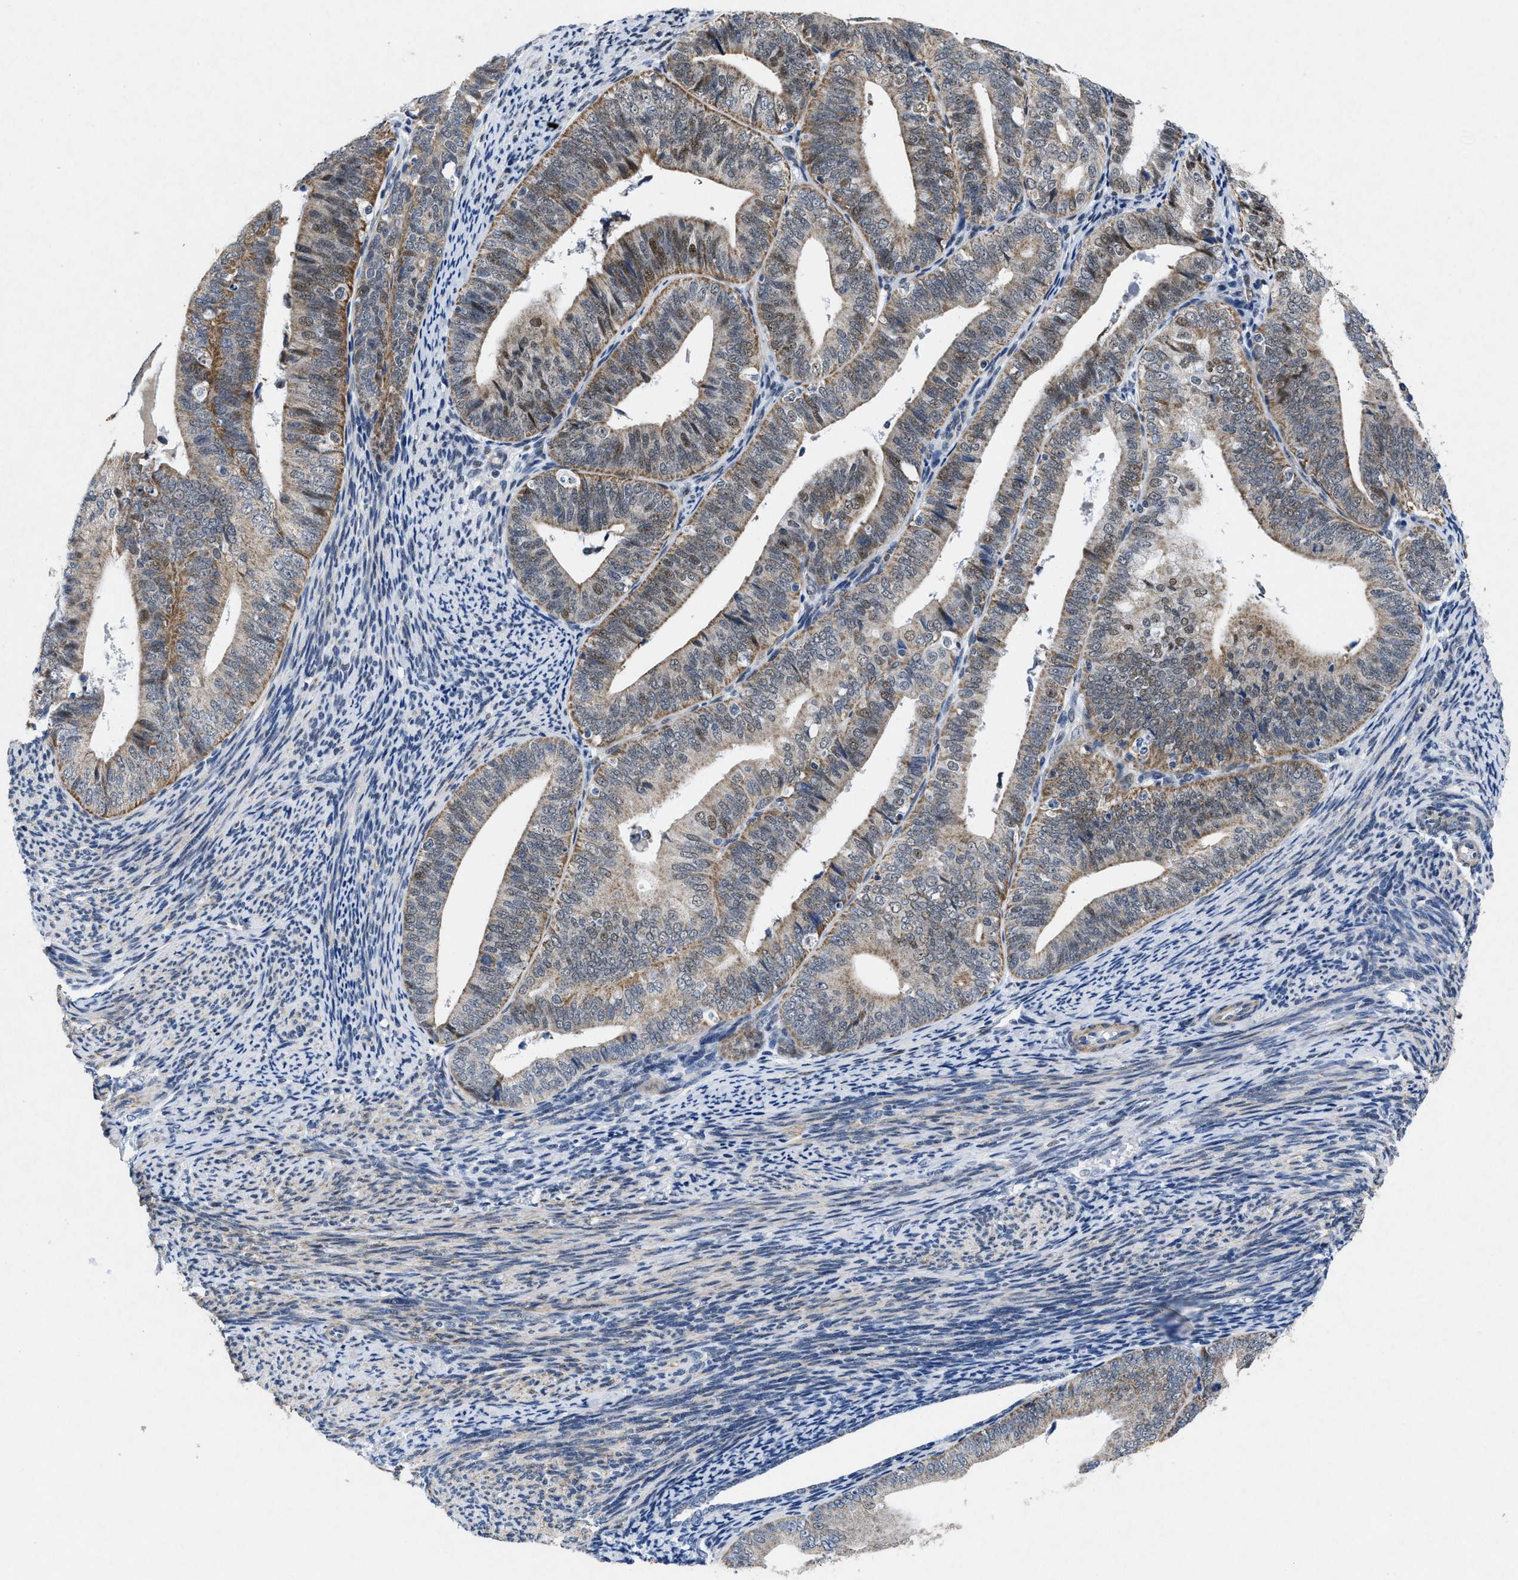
{"staining": {"intensity": "moderate", "quantity": "25%-75%", "location": "cytoplasmic/membranous,nuclear"}, "tissue": "endometrial cancer", "cell_type": "Tumor cells", "image_type": "cancer", "snomed": [{"axis": "morphology", "description": "Adenocarcinoma, NOS"}, {"axis": "topography", "description": "Endometrium"}], "caption": "The micrograph displays immunohistochemical staining of endometrial adenocarcinoma. There is moderate cytoplasmic/membranous and nuclear positivity is seen in about 25%-75% of tumor cells.", "gene": "ID3", "patient": {"sex": "female", "age": 63}}